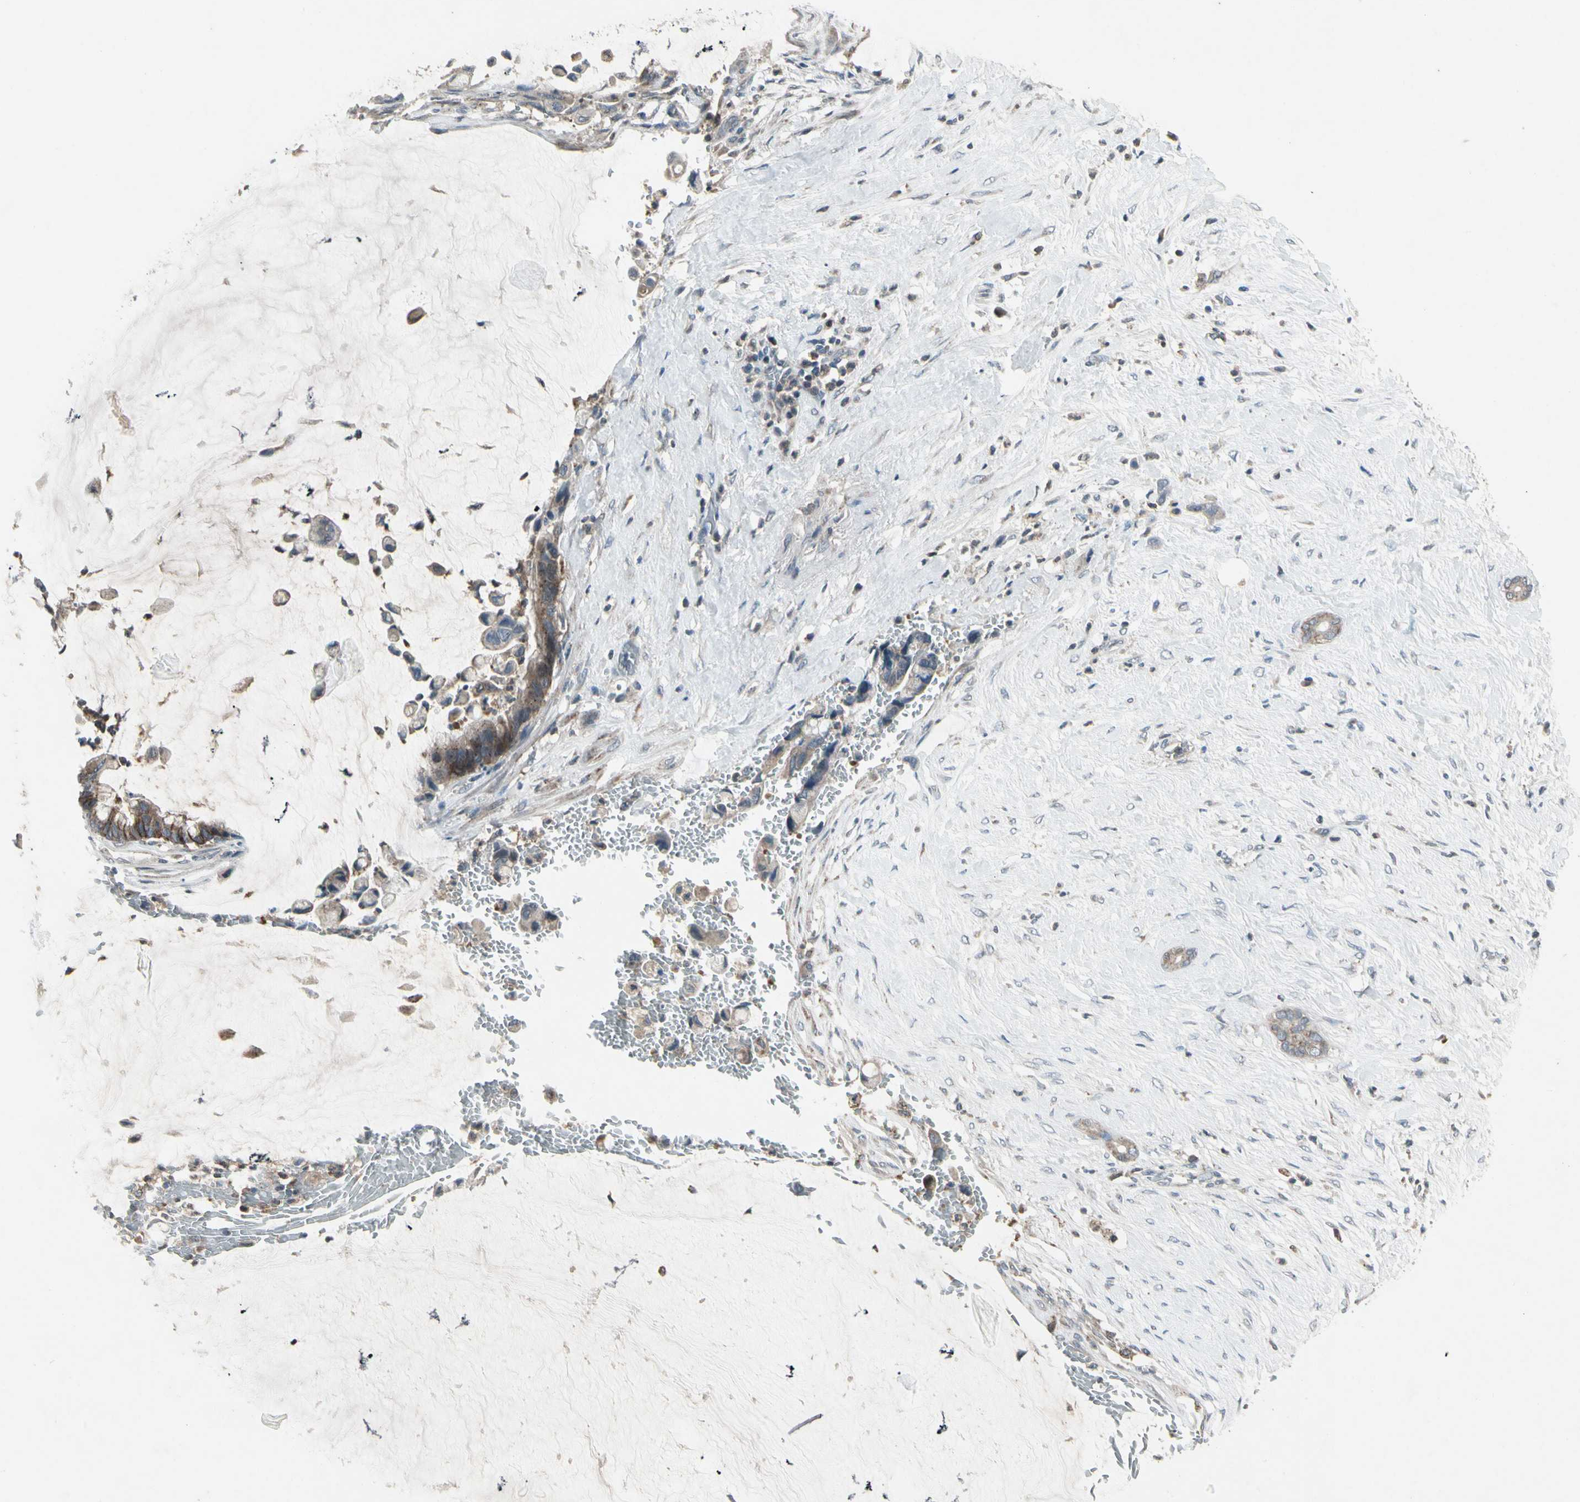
{"staining": {"intensity": "moderate", "quantity": ">75%", "location": "cytoplasmic/membranous"}, "tissue": "pancreatic cancer", "cell_type": "Tumor cells", "image_type": "cancer", "snomed": [{"axis": "morphology", "description": "Adenocarcinoma, NOS"}, {"axis": "topography", "description": "Pancreas"}], "caption": "Tumor cells reveal medium levels of moderate cytoplasmic/membranous positivity in about >75% of cells in human adenocarcinoma (pancreatic). (Stains: DAB in brown, nuclei in blue, Microscopy: brightfield microscopy at high magnification).", "gene": "NMI", "patient": {"sex": "male", "age": 41}}